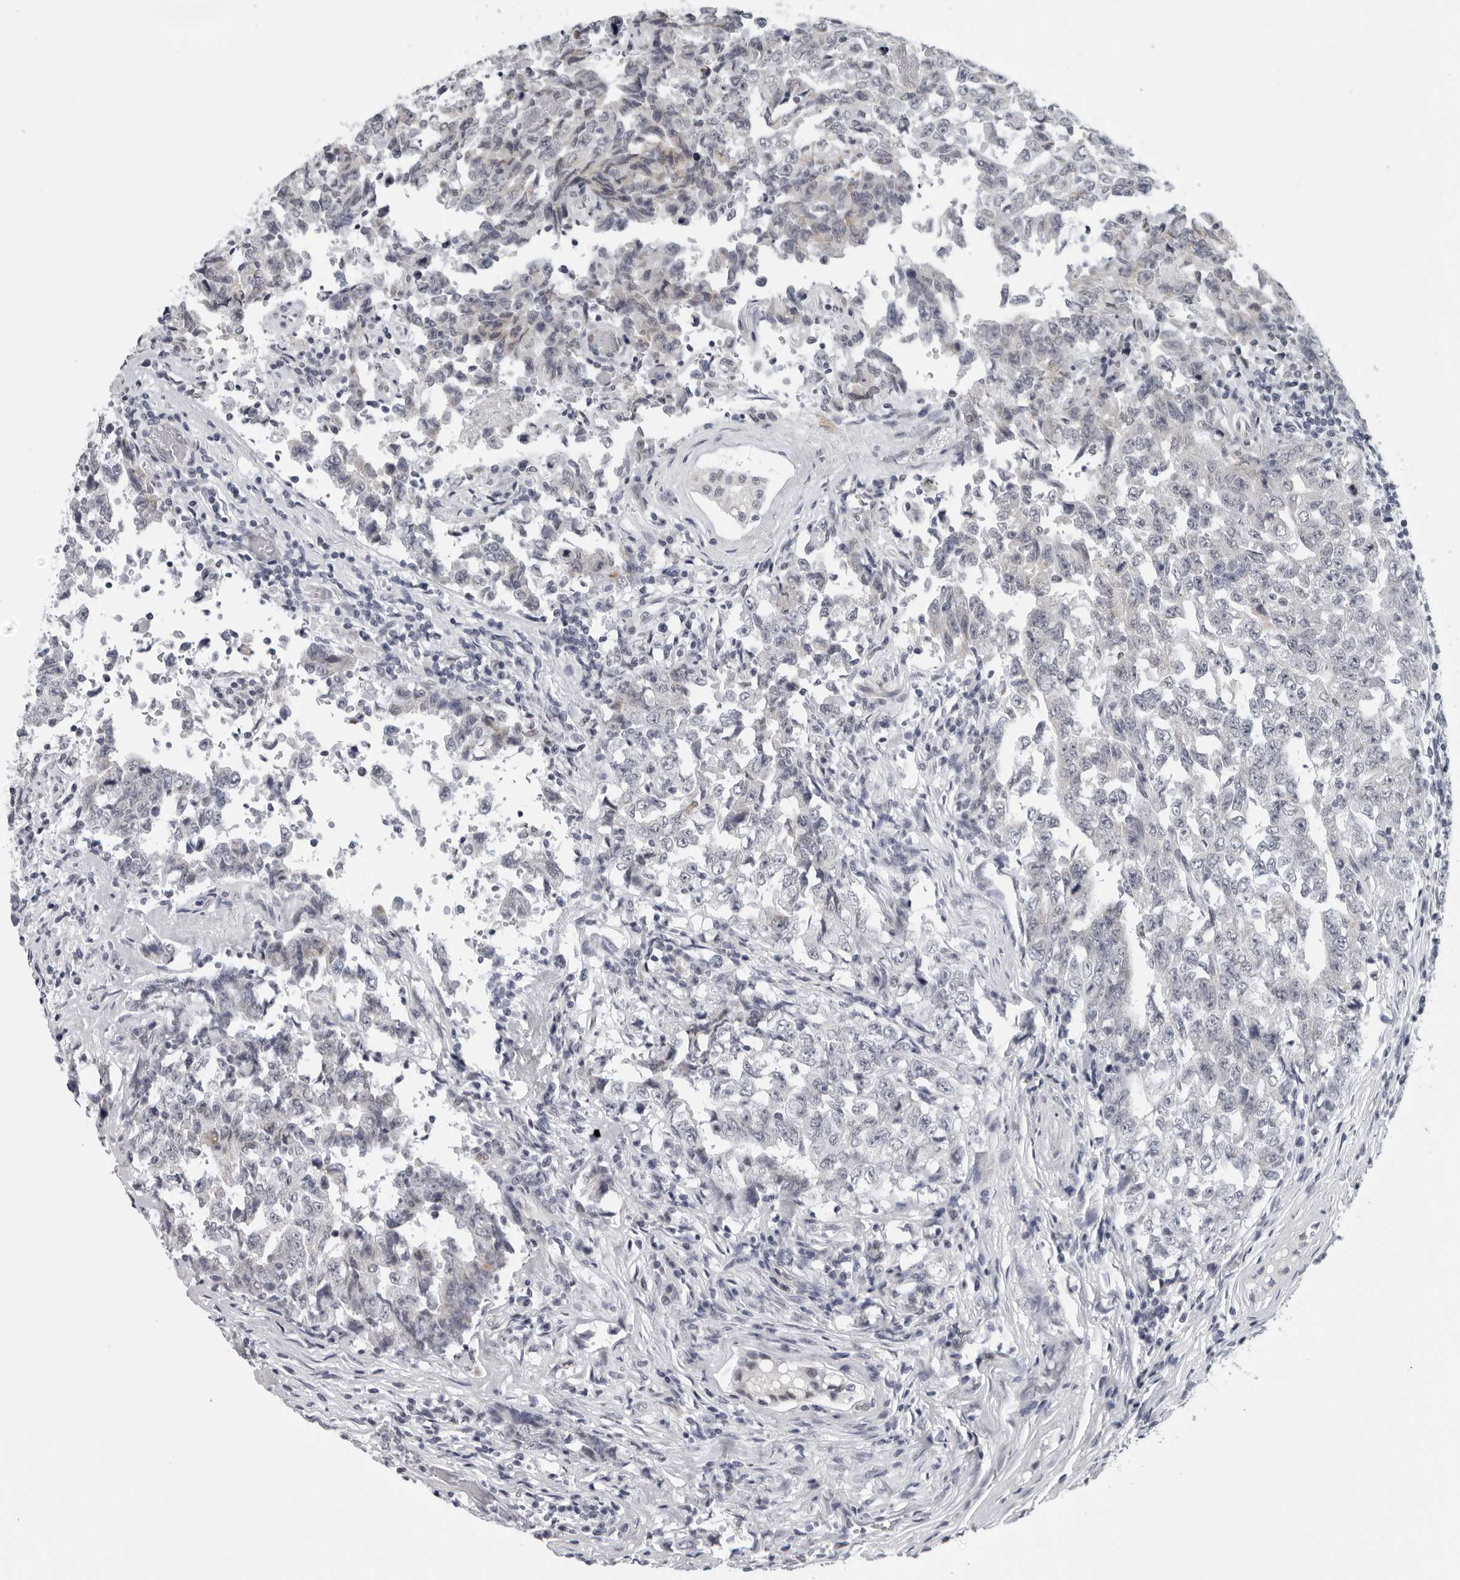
{"staining": {"intensity": "negative", "quantity": "none", "location": "none"}, "tissue": "testis cancer", "cell_type": "Tumor cells", "image_type": "cancer", "snomed": [{"axis": "morphology", "description": "Carcinoma, Embryonal, NOS"}, {"axis": "topography", "description": "Testis"}], "caption": "An immunohistochemistry (IHC) histopathology image of testis cancer is shown. There is no staining in tumor cells of testis cancer.", "gene": "CPT2", "patient": {"sex": "male", "age": 26}}